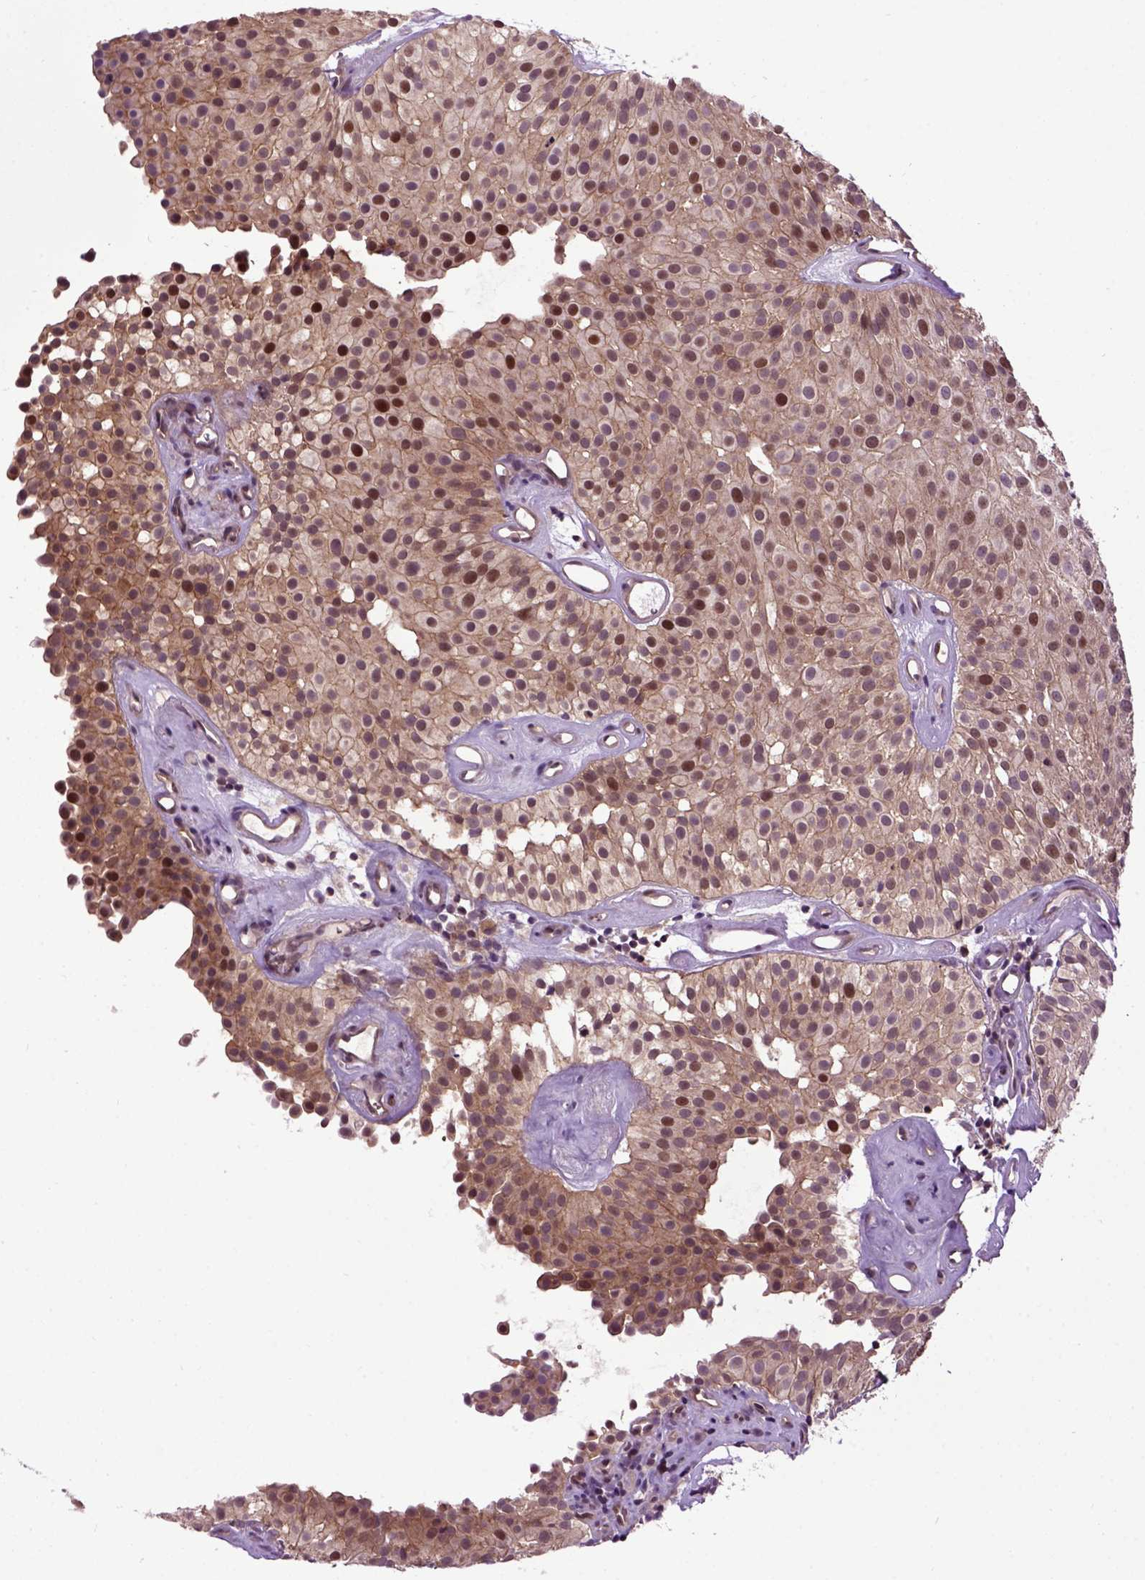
{"staining": {"intensity": "moderate", "quantity": ">75%", "location": "cytoplasmic/membranous,nuclear"}, "tissue": "urothelial cancer", "cell_type": "Tumor cells", "image_type": "cancer", "snomed": [{"axis": "morphology", "description": "Urothelial carcinoma, Low grade"}, {"axis": "topography", "description": "Urinary bladder"}], "caption": "Immunohistochemical staining of urothelial cancer reveals medium levels of moderate cytoplasmic/membranous and nuclear protein staining in about >75% of tumor cells.", "gene": "WDR48", "patient": {"sex": "female", "age": 87}}